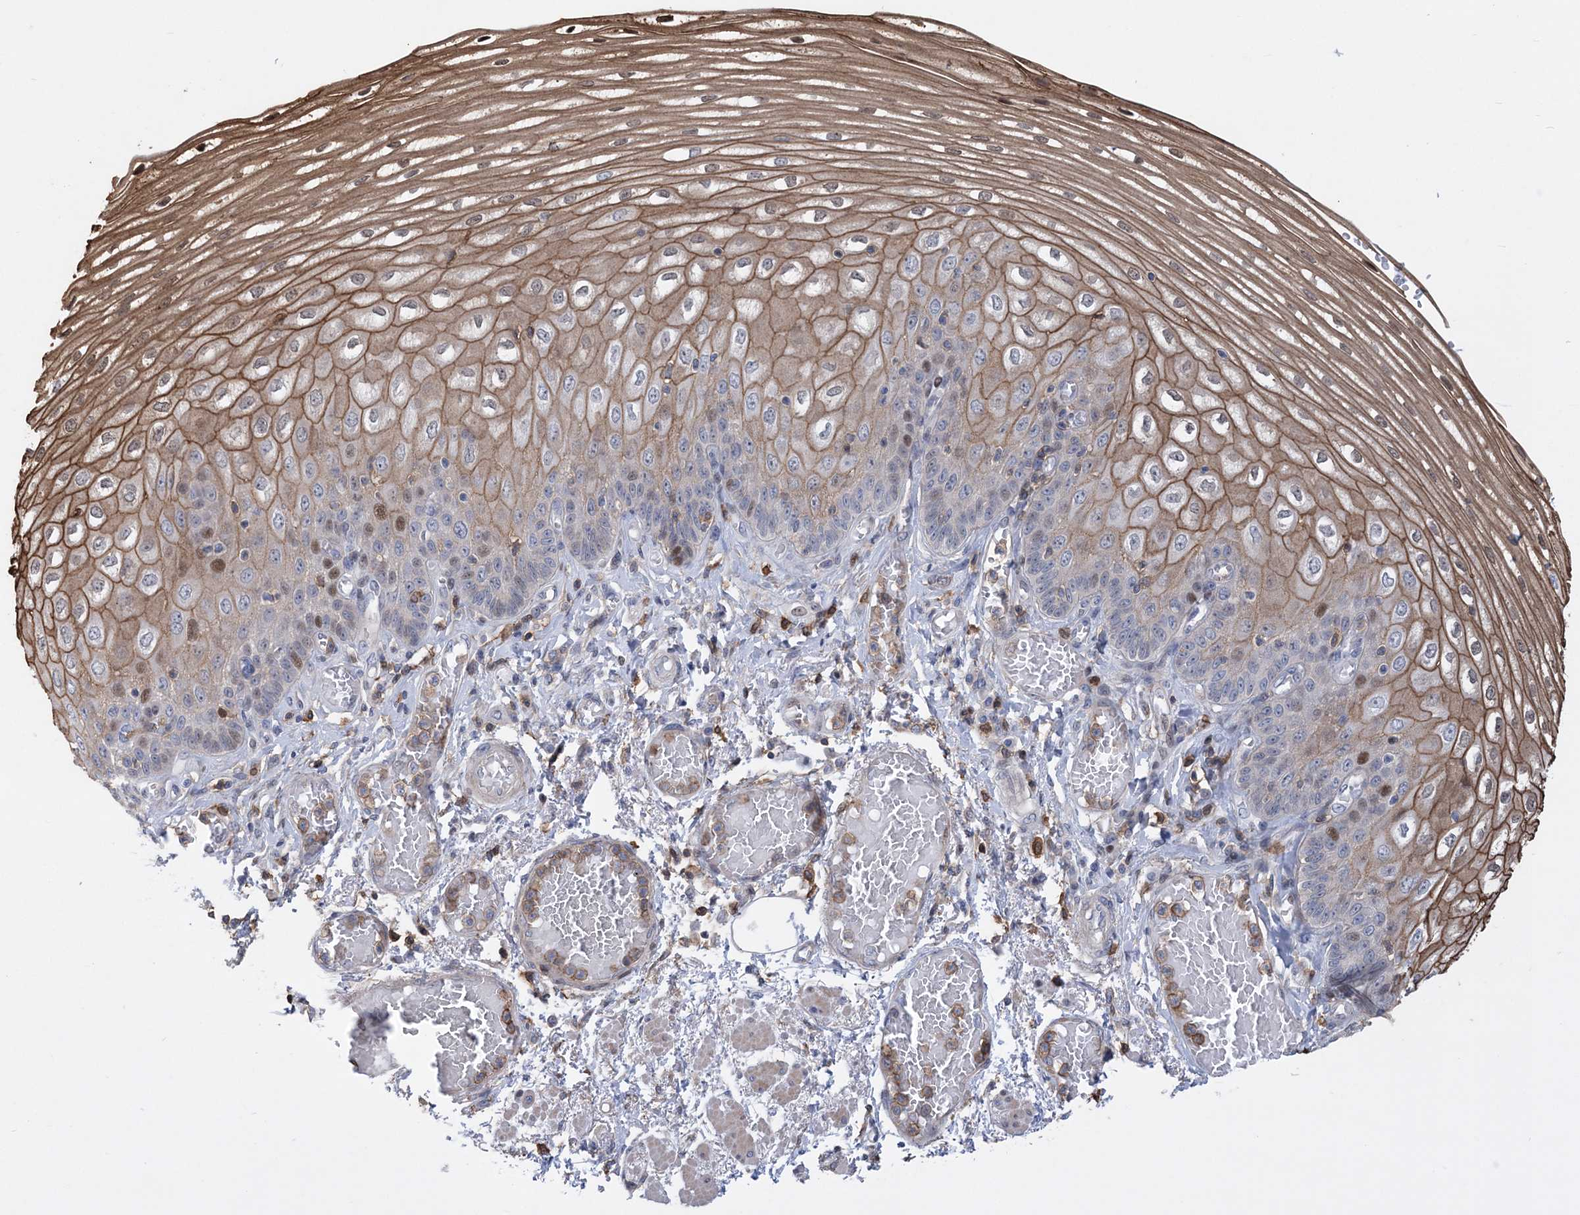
{"staining": {"intensity": "moderate", "quantity": "25%-75%", "location": "cytoplasmic/membranous,nuclear"}, "tissue": "esophagus", "cell_type": "Squamous epithelial cells", "image_type": "normal", "snomed": [{"axis": "morphology", "description": "Normal tissue, NOS"}, {"axis": "topography", "description": "Esophagus"}], "caption": "Squamous epithelial cells show medium levels of moderate cytoplasmic/membranous,nuclear positivity in about 25%-75% of cells in unremarkable human esophagus. (DAB IHC with brightfield microscopy, high magnification).", "gene": "RNPEPL1", "patient": {"sex": "male", "age": 81}}